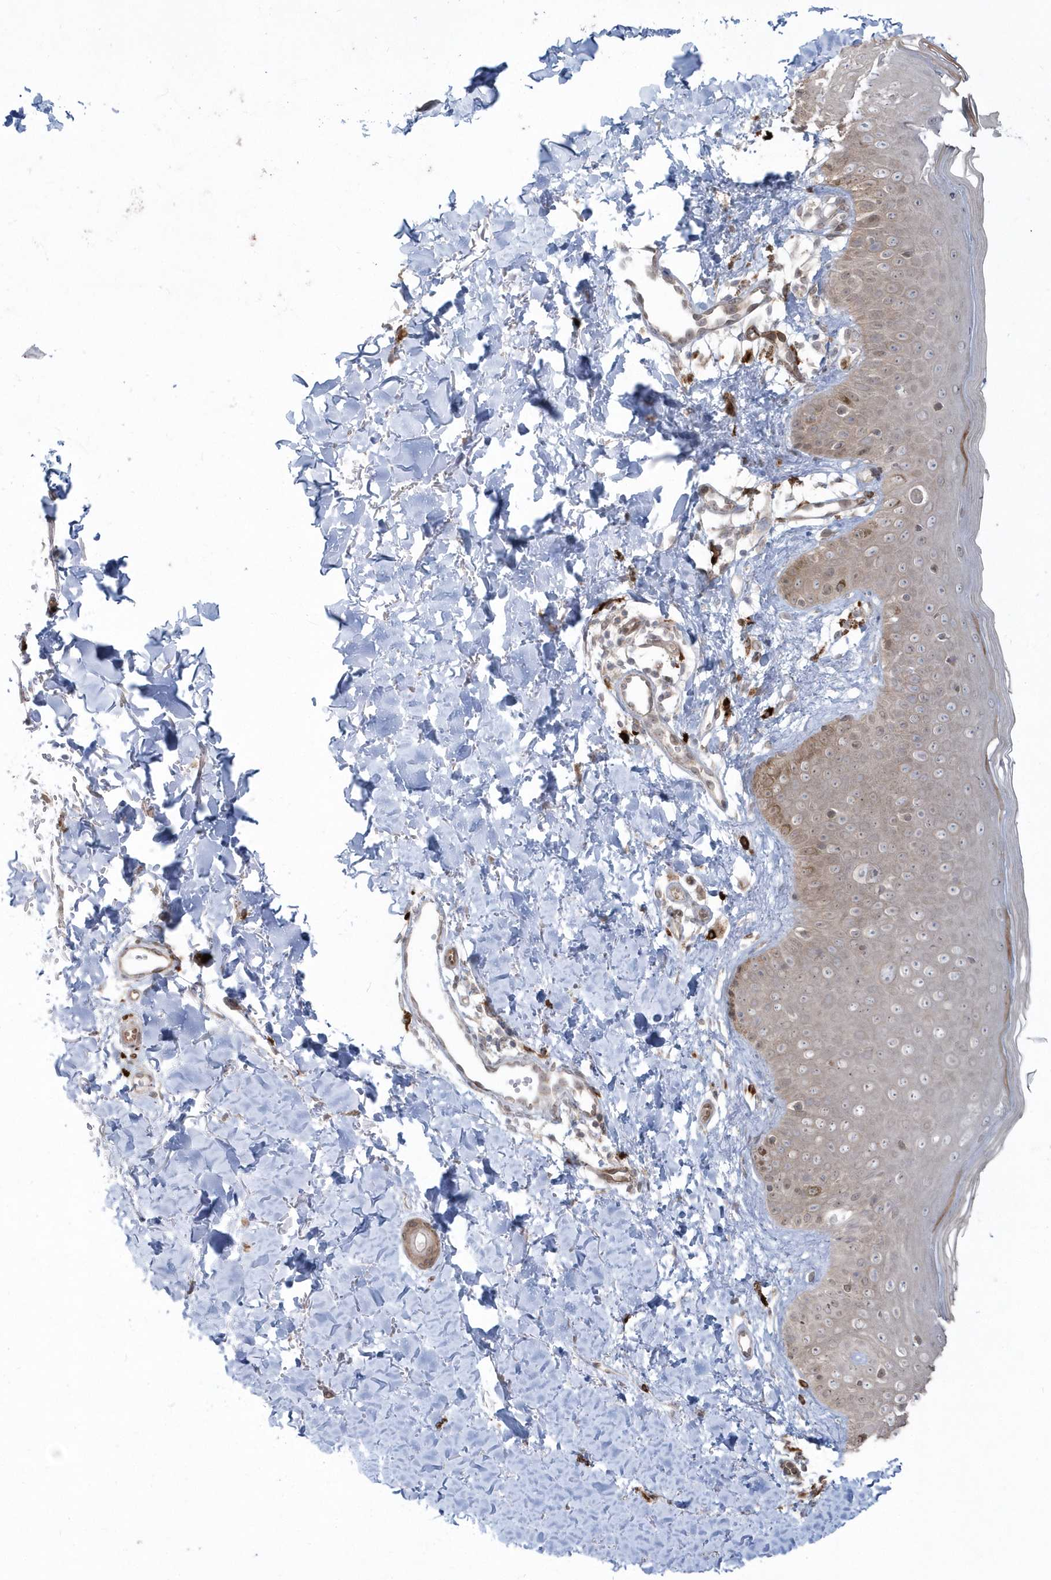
{"staining": {"intensity": "weak", "quantity": "25%-75%", "location": "cytoplasmic/membranous"}, "tissue": "skin", "cell_type": "Fibroblasts", "image_type": "normal", "snomed": [{"axis": "morphology", "description": "Normal tissue, NOS"}, {"axis": "topography", "description": "Skin"}], "caption": "Weak cytoplasmic/membranous positivity for a protein is present in about 25%-75% of fibroblasts of normal skin using IHC.", "gene": "DHX57", "patient": {"sex": "male", "age": 52}}